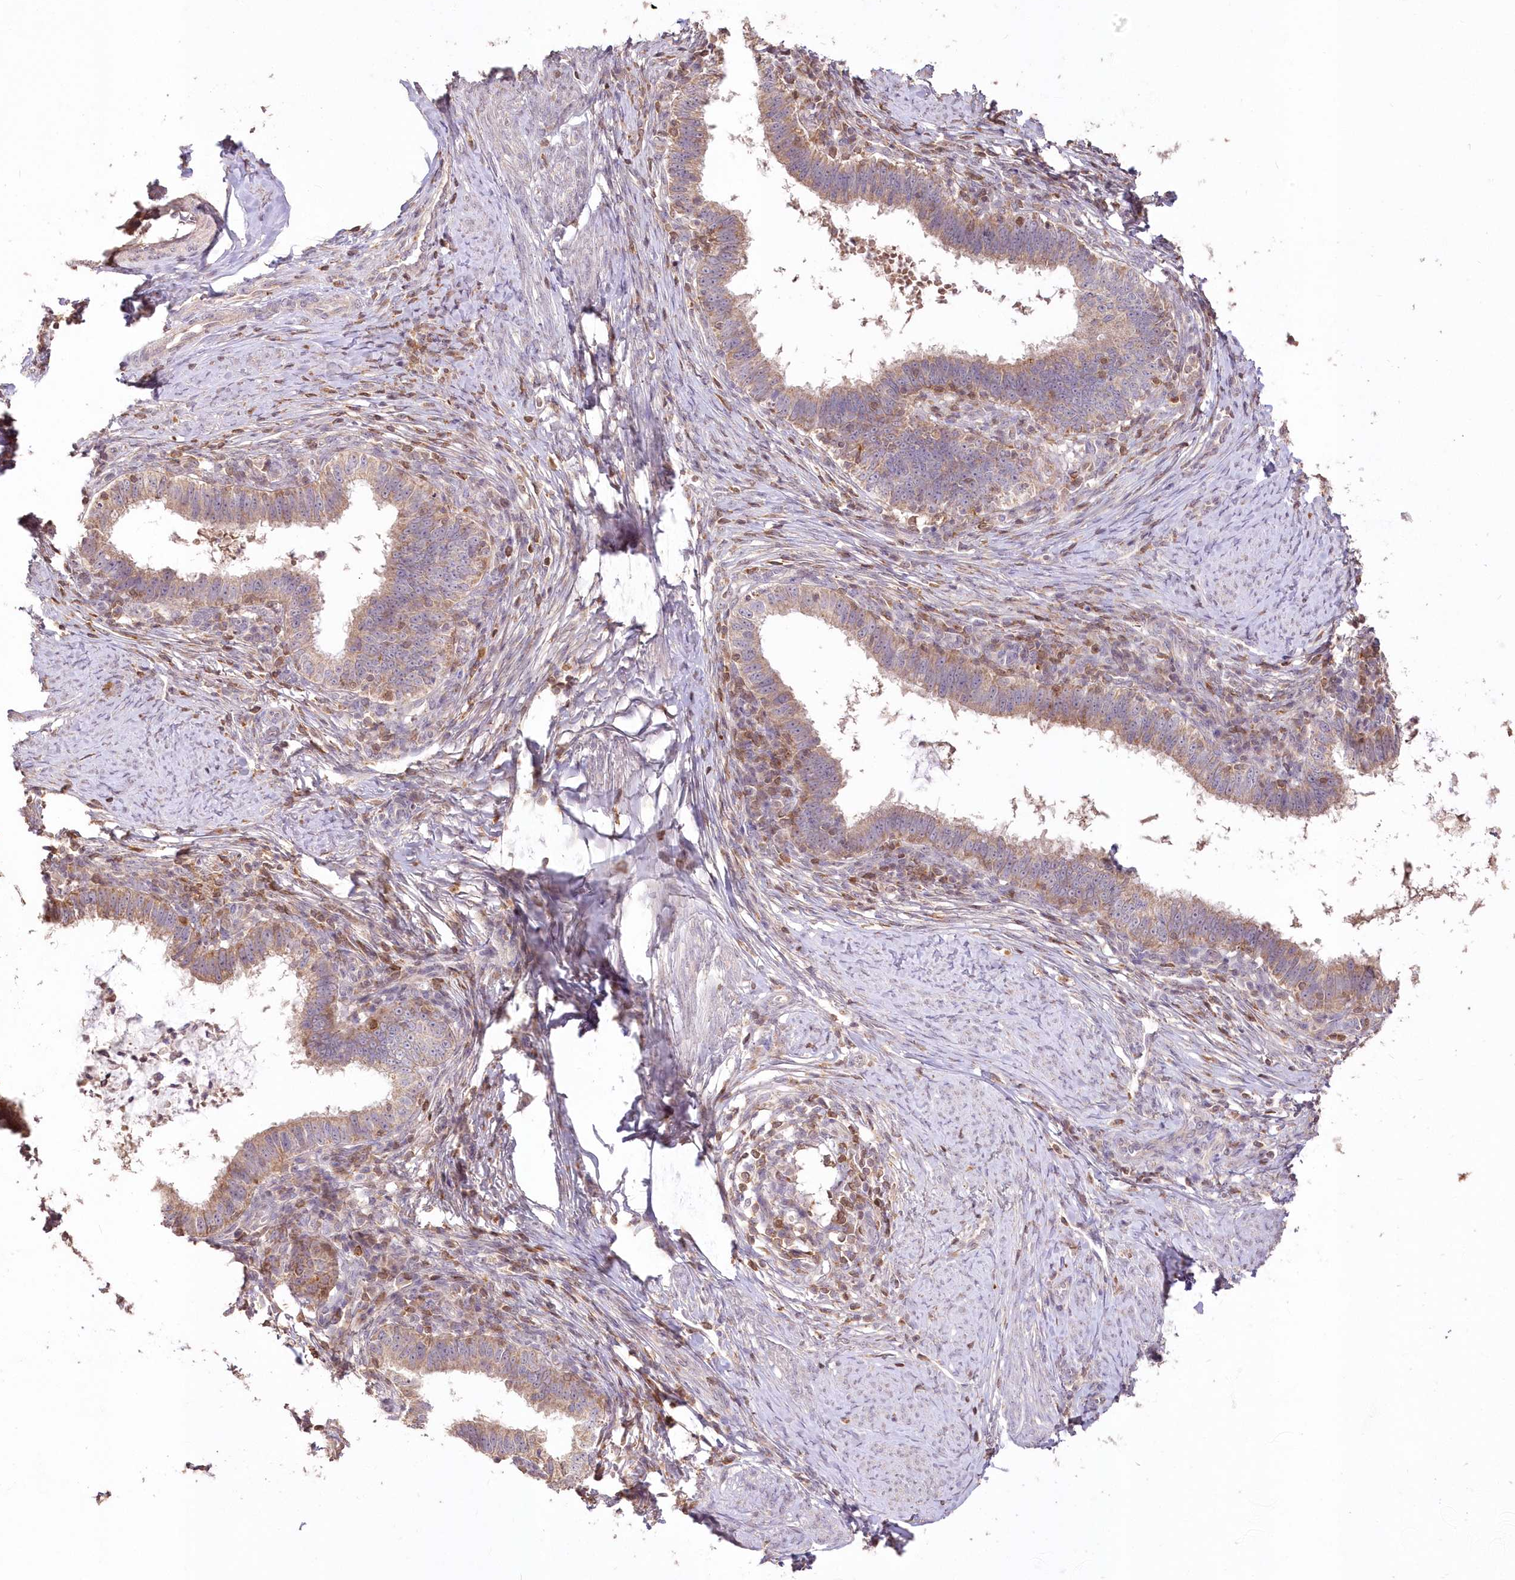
{"staining": {"intensity": "weak", "quantity": ">75%", "location": "cytoplasmic/membranous"}, "tissue": "cervical cancer", "cell_type": "Tumor cells", "image_type": "cancer", "snomed": [{"axis": "morphology", "description": "Adenocarcinoma, NOS"}, {"axis": "topography", "description": "Cervix"}], "caption": "Adenocarcinoma (cervical) stained with immunohistochemistry shows weak cytoplasmic/membranous staining in approximately >75% of tumor cells.", "gene": "STK17B", "patient": {"sex": "female", "age": 36}}